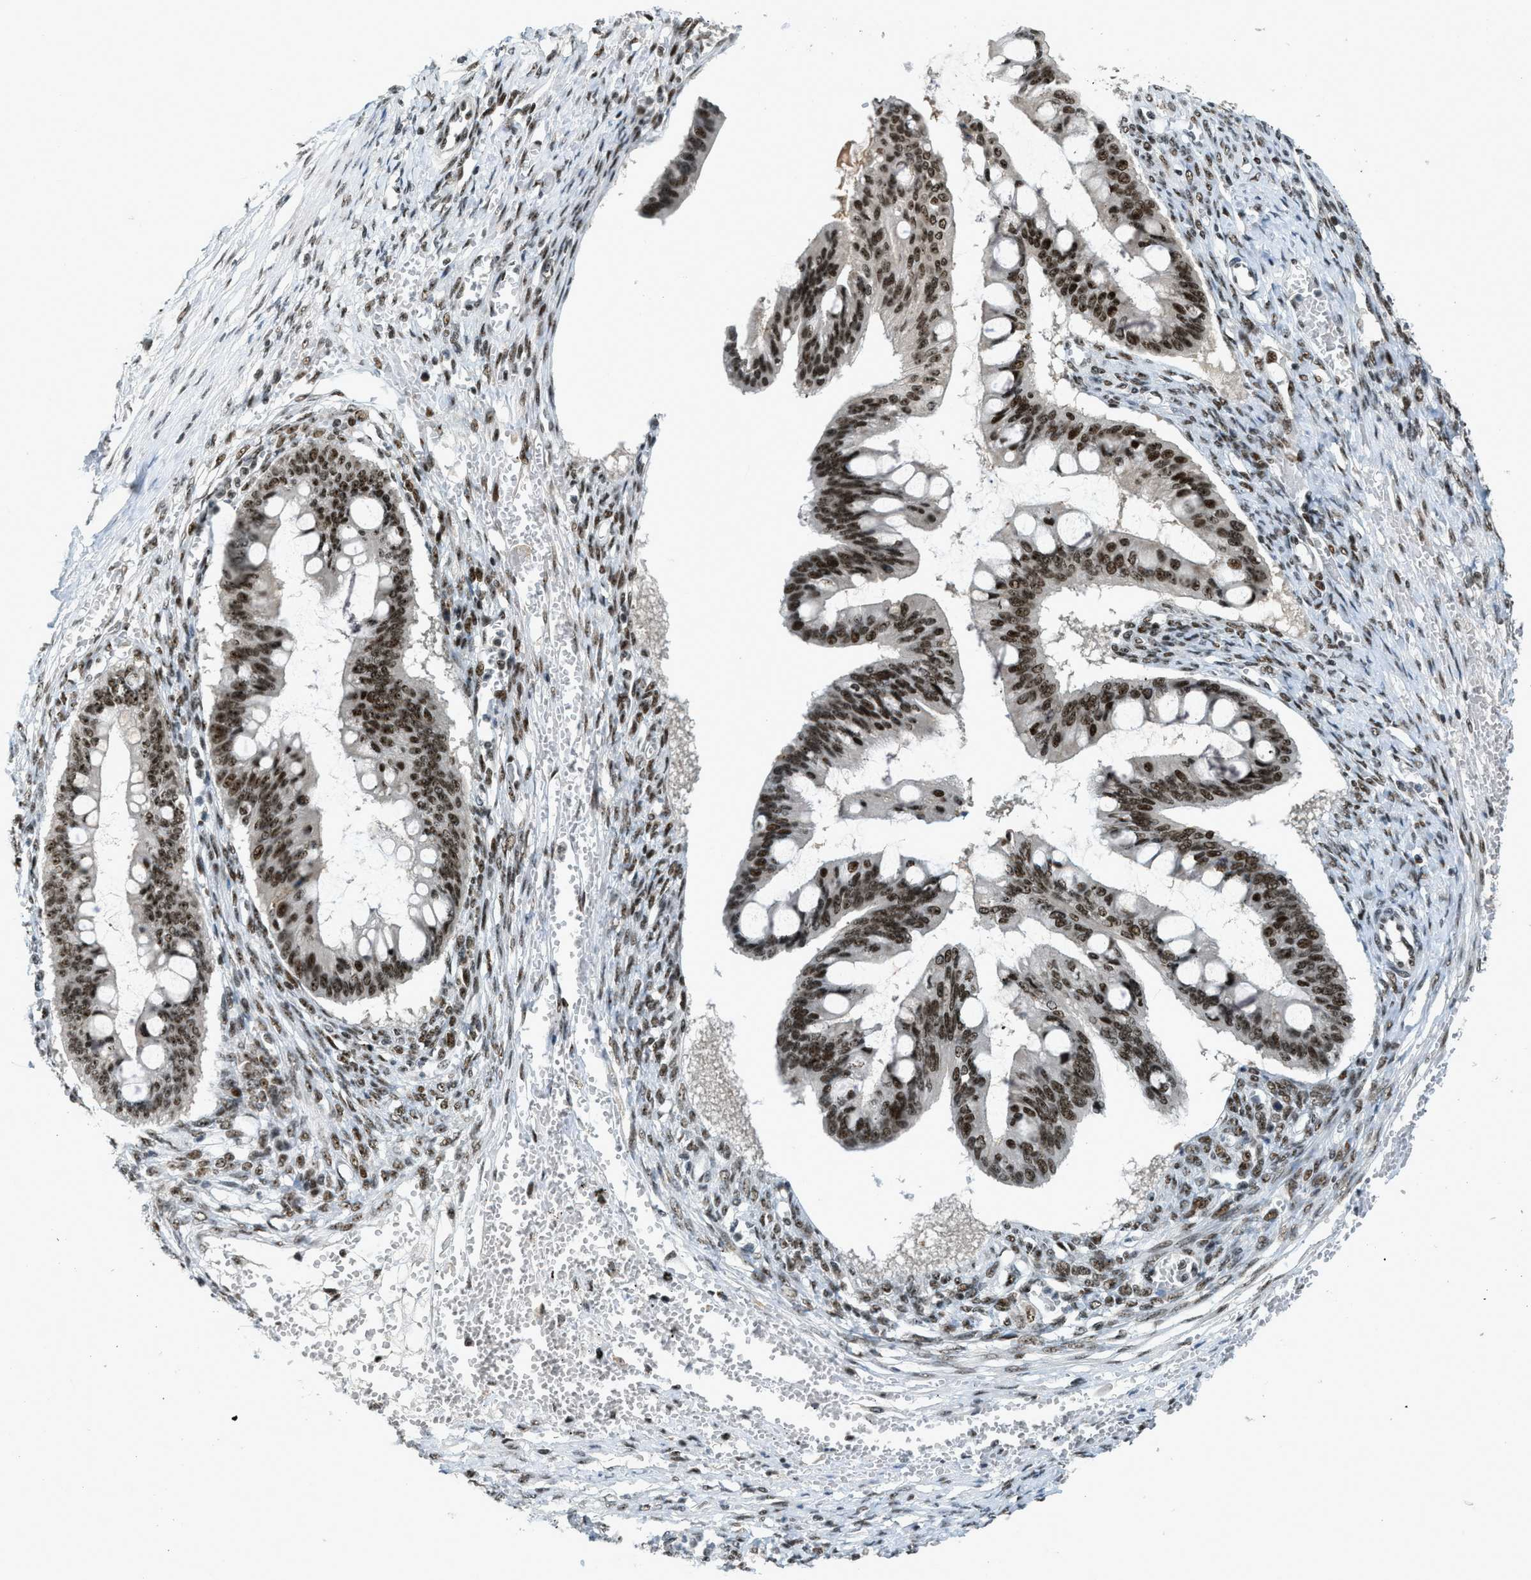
{"staining": {"intensity": "strong", "quantity": ">75%", "location": "nuclear"}, "tissue": "ovarian cancer", "cell_type": "Tumor cells", "image_type": "cancer", "snomed": [{"axis": "morphology", "description": "Cystadenocarcinoma, mucinous, NOS"}, {"axis": "topography", "description": "Ovary"}], "caption": "Brown immunohistochemical staining in human ovarian cancer exhibits strong nuclear positivity in about >75% of tumor cells.", "gene": "URB1", "patient": {"sex": "female", "age": 73}}